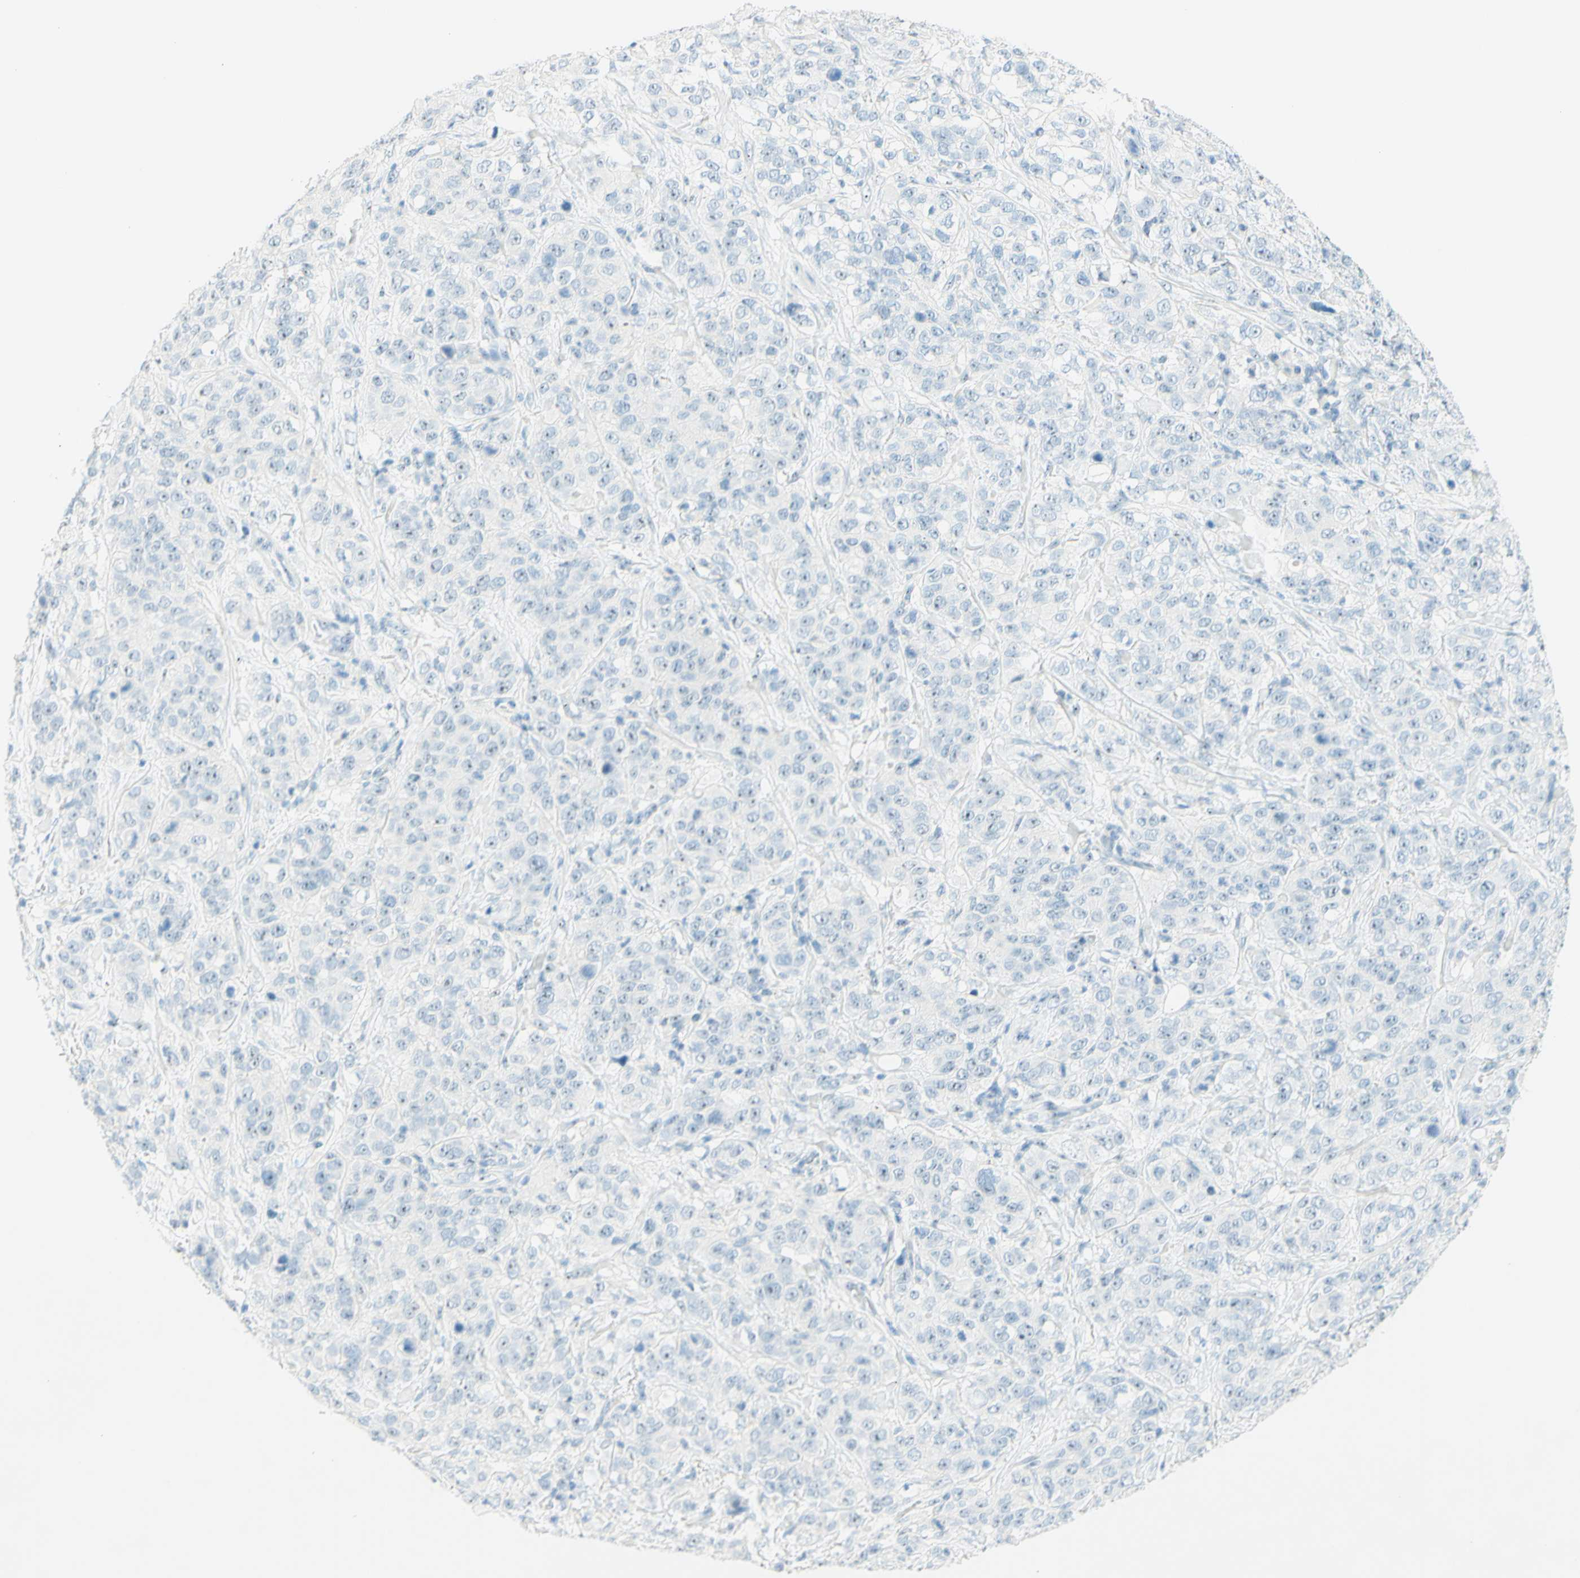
{"staining": {"intensity": "negative", "quantity": "none", "location": "none"}, "tissue": "stomach cancer", "cell_type": "Tumor cells", "image_type": "cancer", "snomed": [{"axis": "morphology", "description": "Adenocarcinoma, NOS"}, {"axis": "topography", "description": "Stomach"}], "caption": "Immunohistochemical staining of human adenocarcinoma (stomach) demonstrates no significant positivity in tumor cells. (Brightfield microscopy of DAB immunohistochemistry (IHC) at high magnification).", "gene": "FMR1NB", "patient": {"sex": "male", "age": 48}}